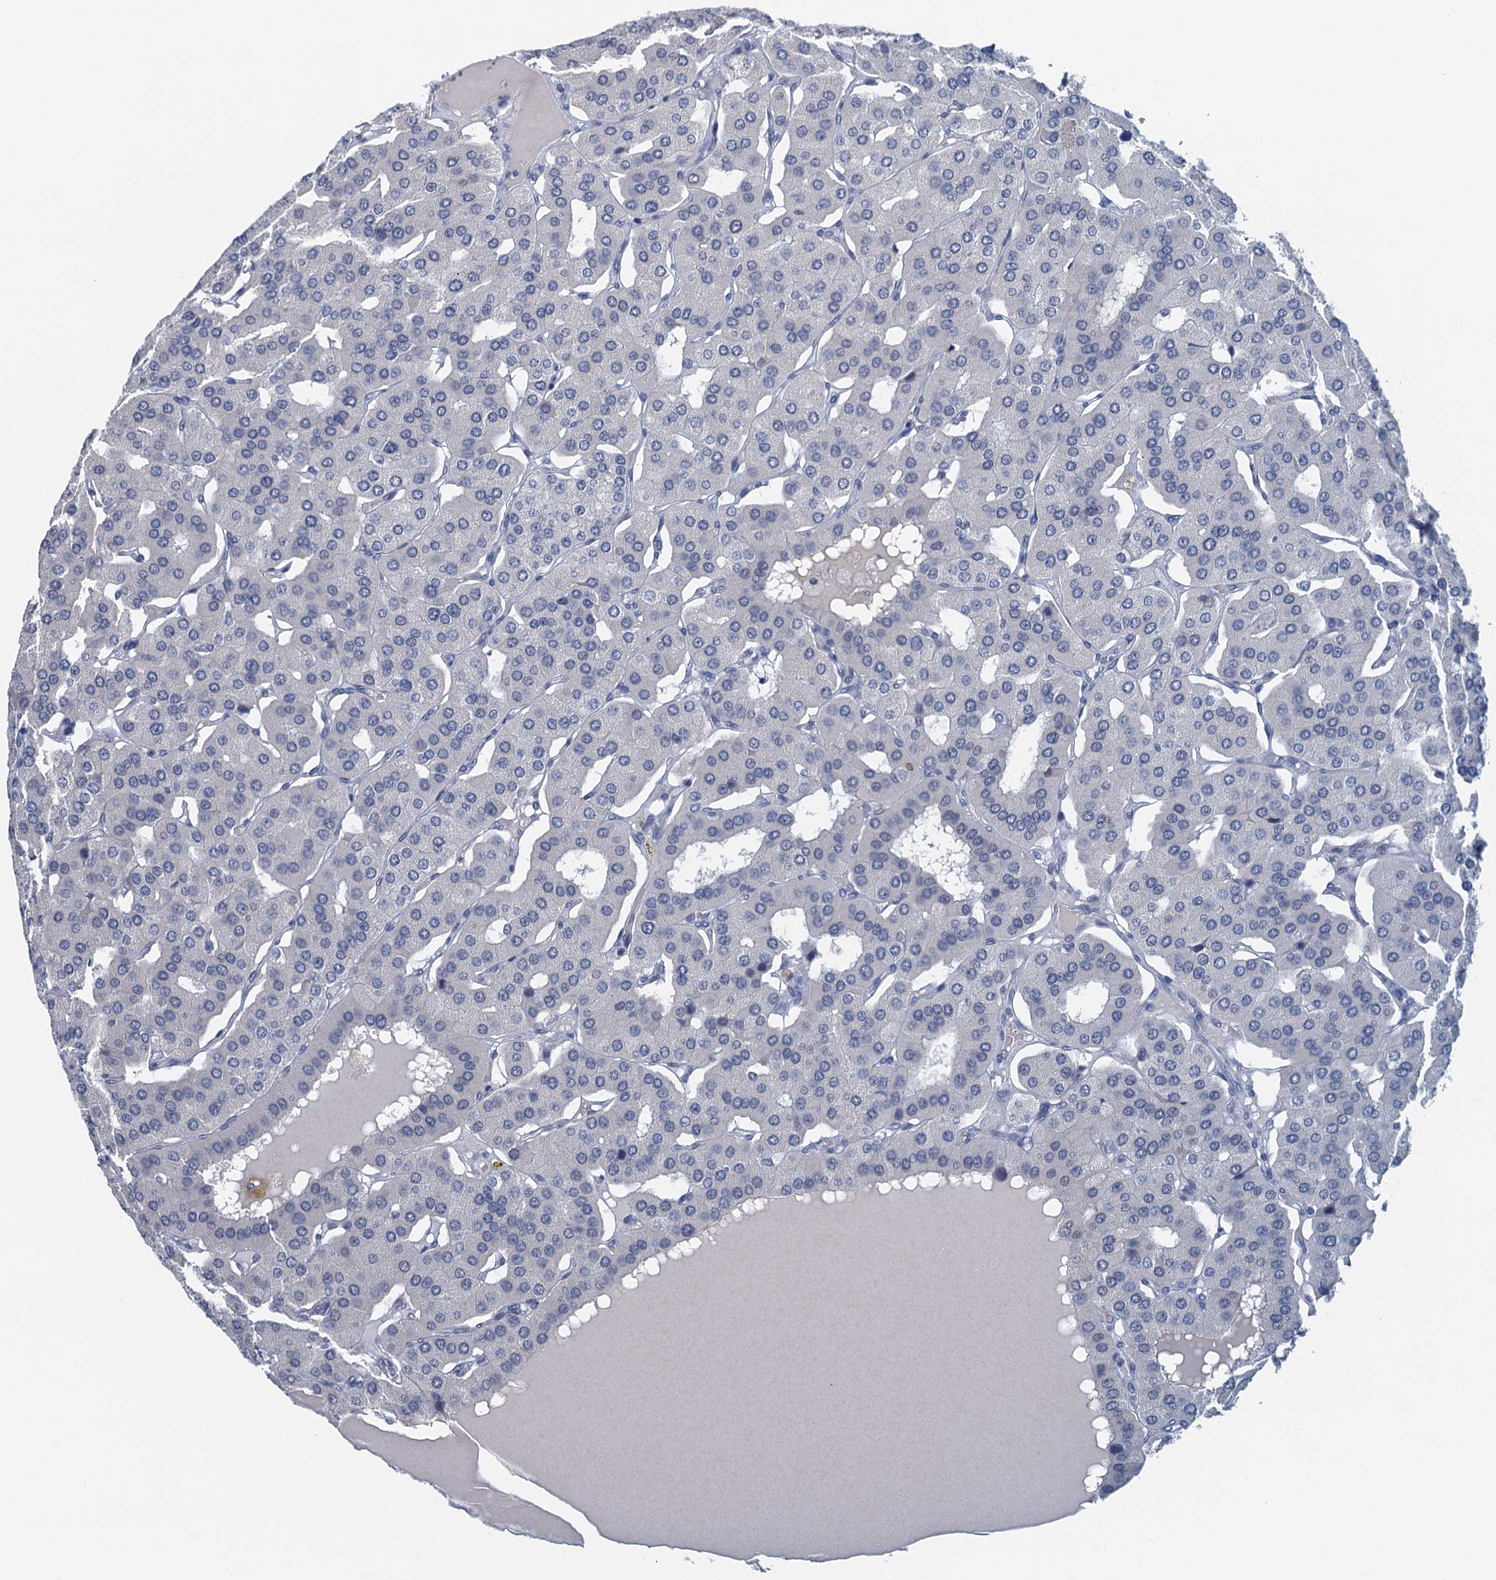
{"staining": {"intensity": "strong", "quantity": "25%-75%", "location": "nuclear"}, "tissue": "parathyroid gland", "cell_type": "Glandular cells", "image_type": "normal", "snomed": [{"axis": "morphology", "description": "Normal tissue, NOS"}, {"axis": "morphology", "description": "Adenoma, NOS"}, {"axis": "topography", "description": "Parathyroid gland"}], "caption": "Benign parathyroid gland displays strong nuclear staining in approximately 25%-75% of glandular cells.", "gene": "TTLL9", "patient": {"sex": "female", "age": 86}}